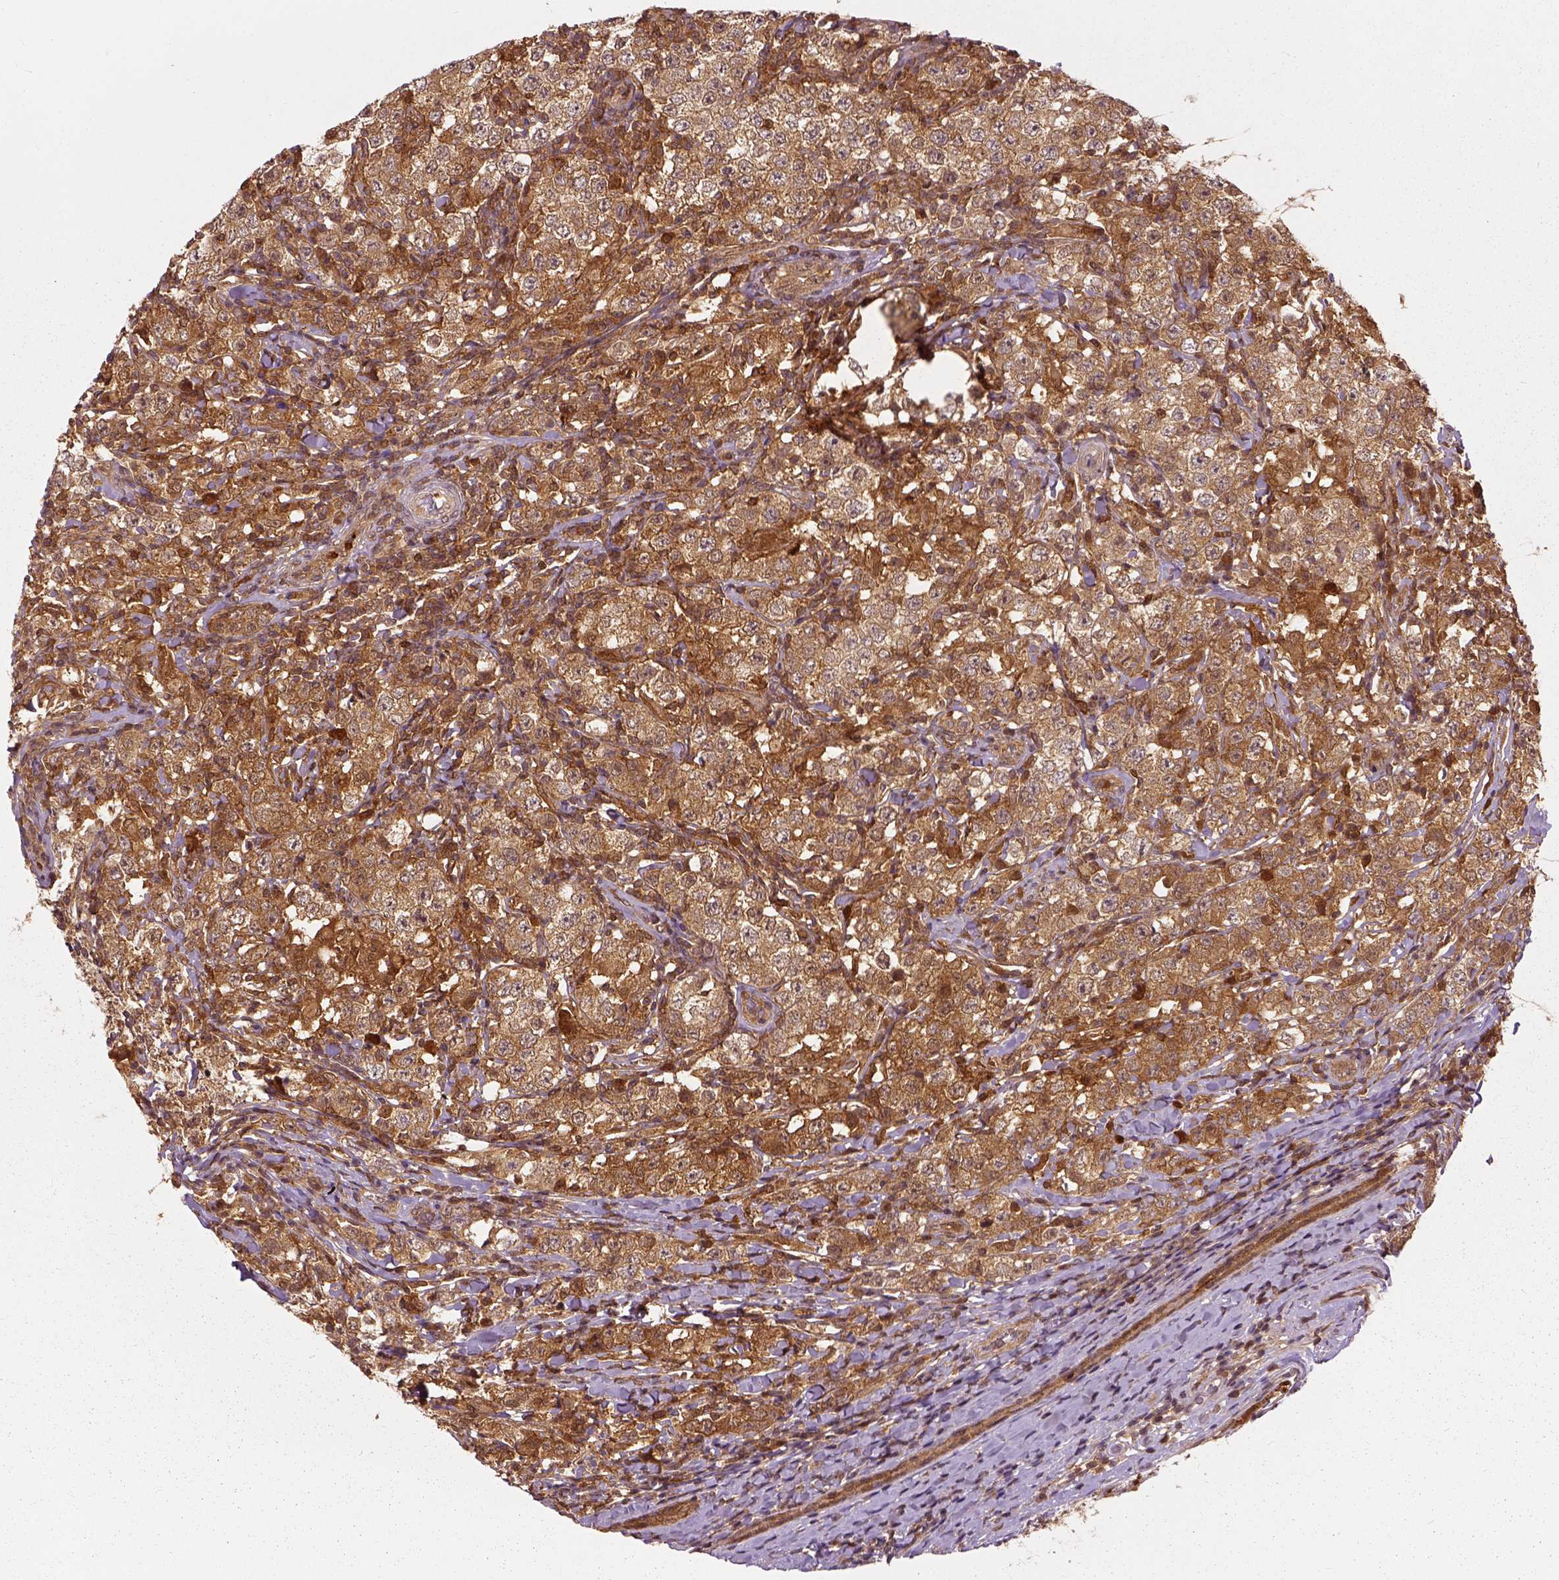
{"staining": {"intensity": "moderate", "quantity": ">75%", "location": "cytoplasmic/membranous"}, "tissue": "testis cancer", "cell_type": "Tumor cells", "image_type": "cancer", "snomed": [{"axis": "morphology", "description": "Seminoma, NOS"}, {"axis": "morphology", "description": "Carcinoma, Embryonal, NOS"}, {"axis": "topography", "description": "Testis"}], "caption": "The photomicrograph displays immunohistochemical staining of testis cancer. There is moderate cytoplasmic/membranous staining is seen in about >75% of tumor cells. (brown staining indicates protein expression, while blue staining denotes nuclei).", "gene": "GPI", "patient": {"sex": "male", "age": 41}}